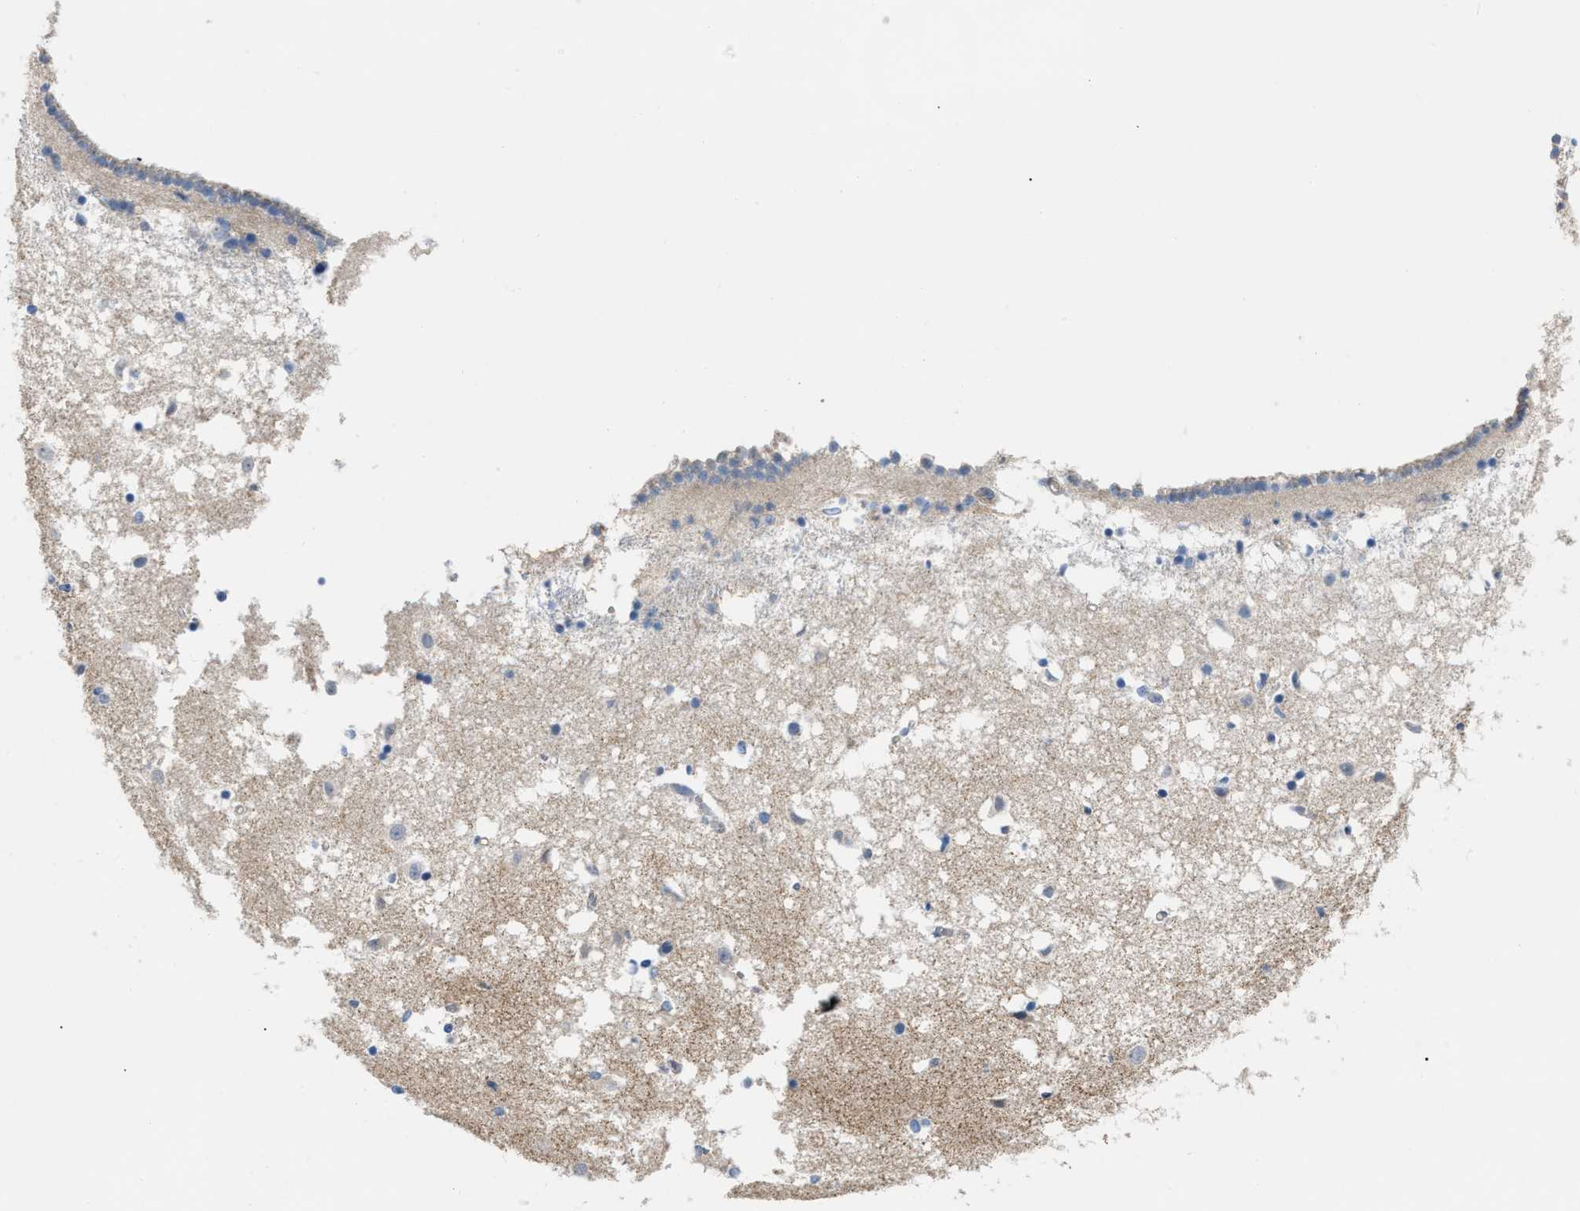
{"staining": {"intensity": "negative", "quantity": "none", "location": "none"}, "tissue": "caudate", "cell_type": "Glial cells", "image_type": "normal", "snomed": [{"axis": "morphology", "description": "Normal tissue, NOS"}, {"axis": "topography", "description": "Lateral ventricle wall"}], "caption": "Caudate was stained to show a protein in brown. There is no significant staining in glial cells. The staining is performed using DAB brown chromogen with nuclei counter-stained in using hematoxylin.", "gene": "DHX58", "patient": {"sex": "male", "age": 45}}